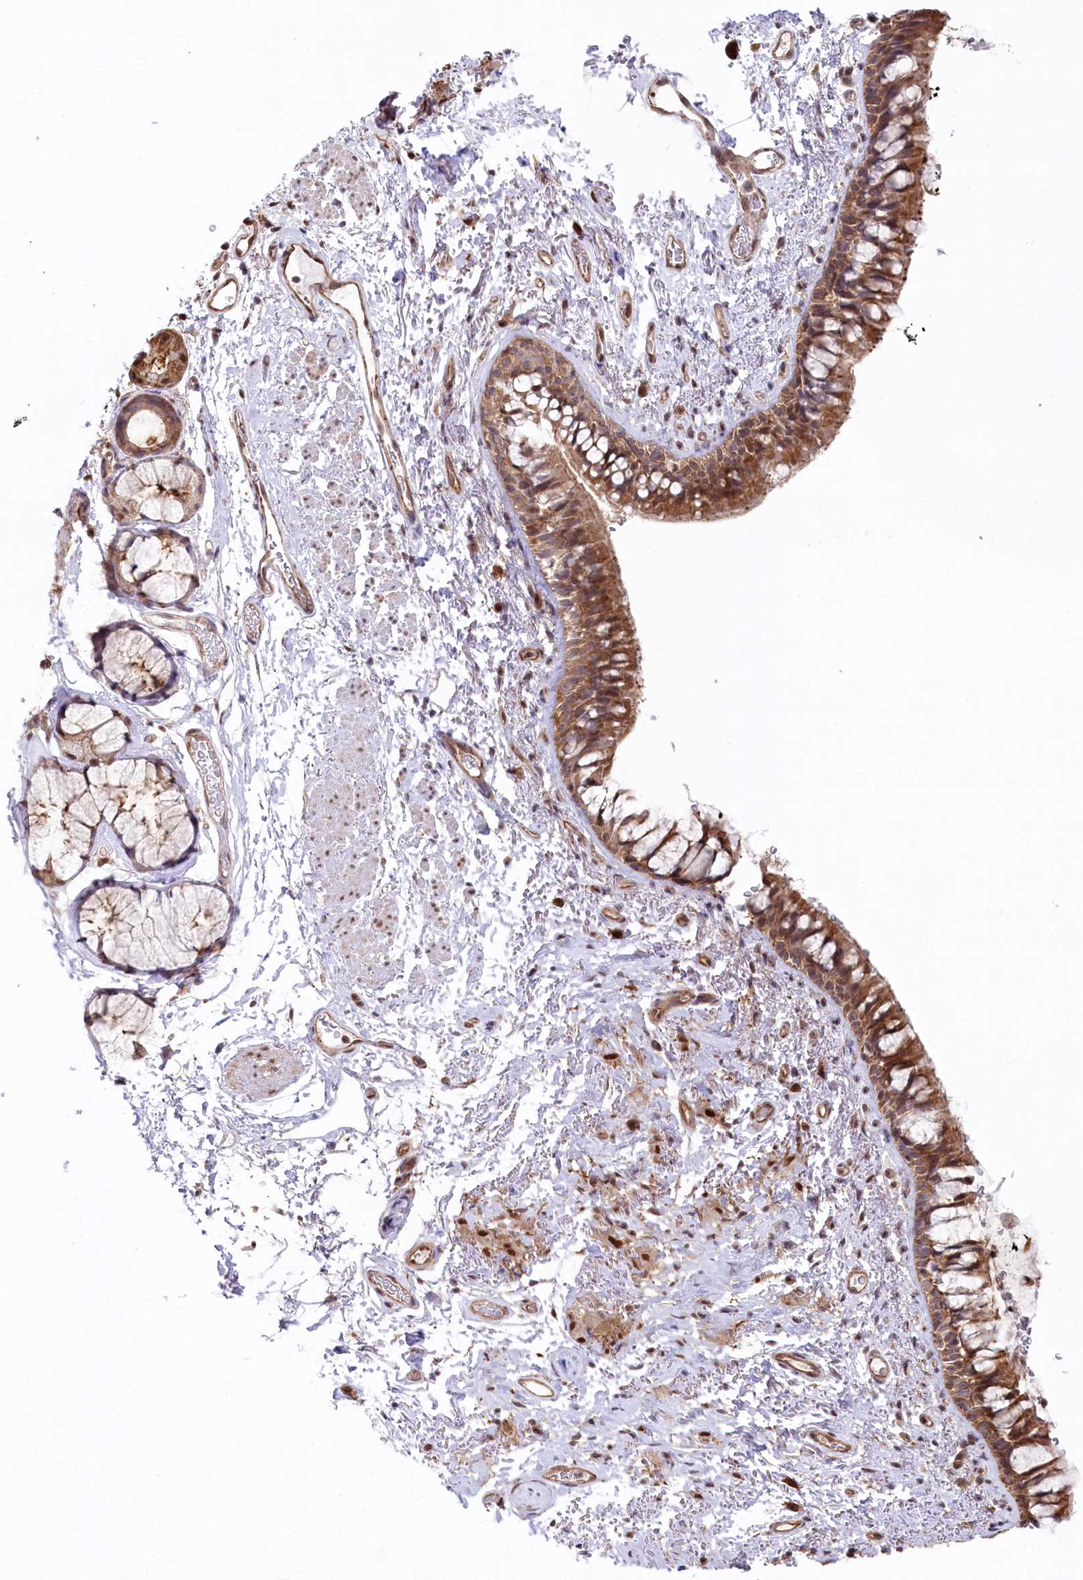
{"staining": {"intensity": "moderate", "quantity": ">75%", "location": "cytoplasmic/membranous"}, "tissue": "bronchus", "cell_type": "Respiratory epithelial cells", "image_type": "normal", "snomed": [{"axis": "morphology", "description": "Normal tissue, NOS"}, {"axis": "topography", "description": "Cartilage tissue"}, {"axis": "topography", "description": "Bronchus"}], "caption": "Immunohistochemical staining of normal human bronchus displays >75% levels of moderate cytoplasmic/membranous protein staining in about >75% of respiratory epithelial cells.", "gene": "PSMA1", "patient": {"sex": "female", "age": 73}}